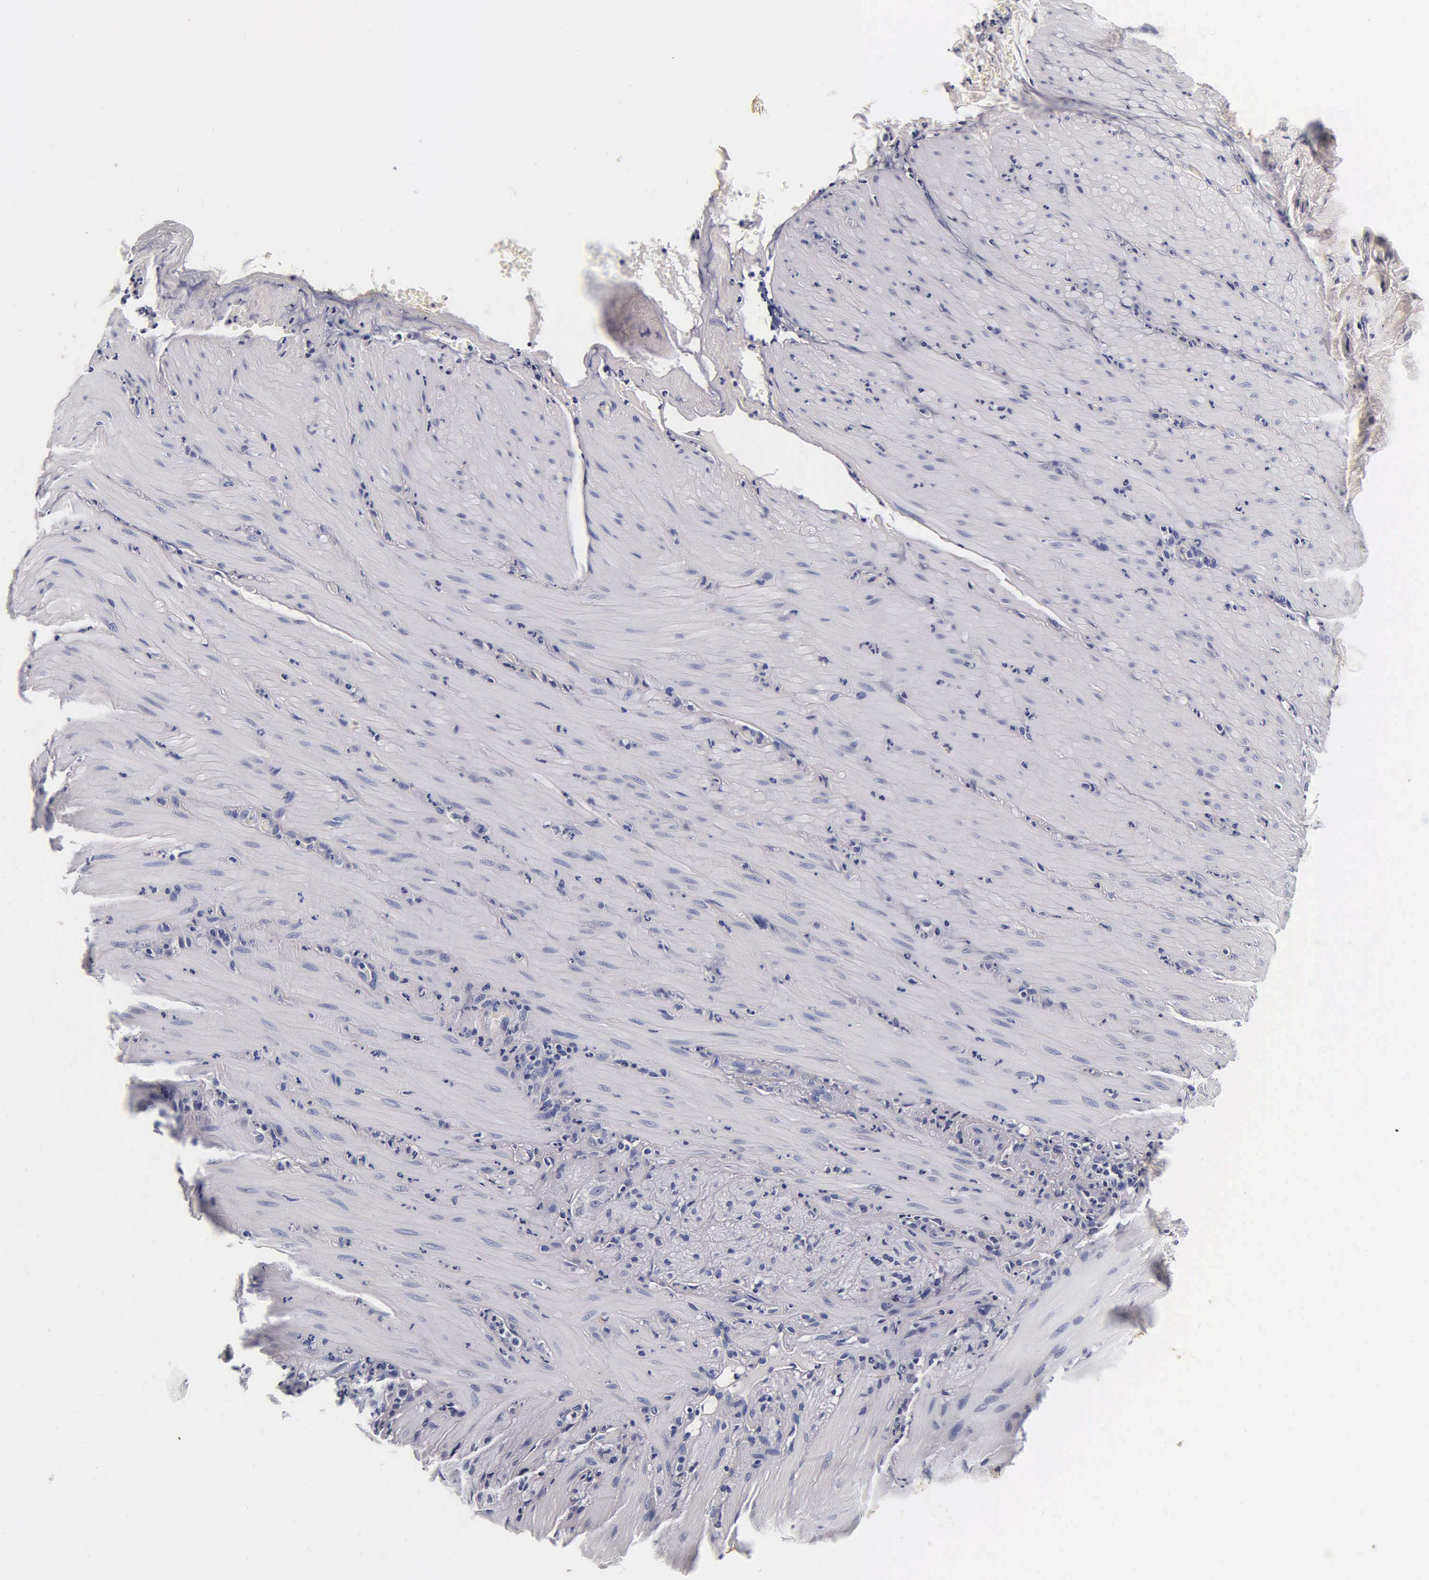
{"staining": {"intensity": "negative", "quantity": "none", "location": "none"}, "tissue": "smooth muscle", "cell_type": "Smooth muscle cells", "image_type": "normal", "snomed": [{"axis": "morphology", "description": "Normal tissue, NOS"}, {"axis": "topography", "description": "Duodenum"}], "caption": "The micrograph displays no significant expression in smooth muscle cells of smooth muscle.", "gene": "TG", "patient": {"sex": "male", "age": 63}}